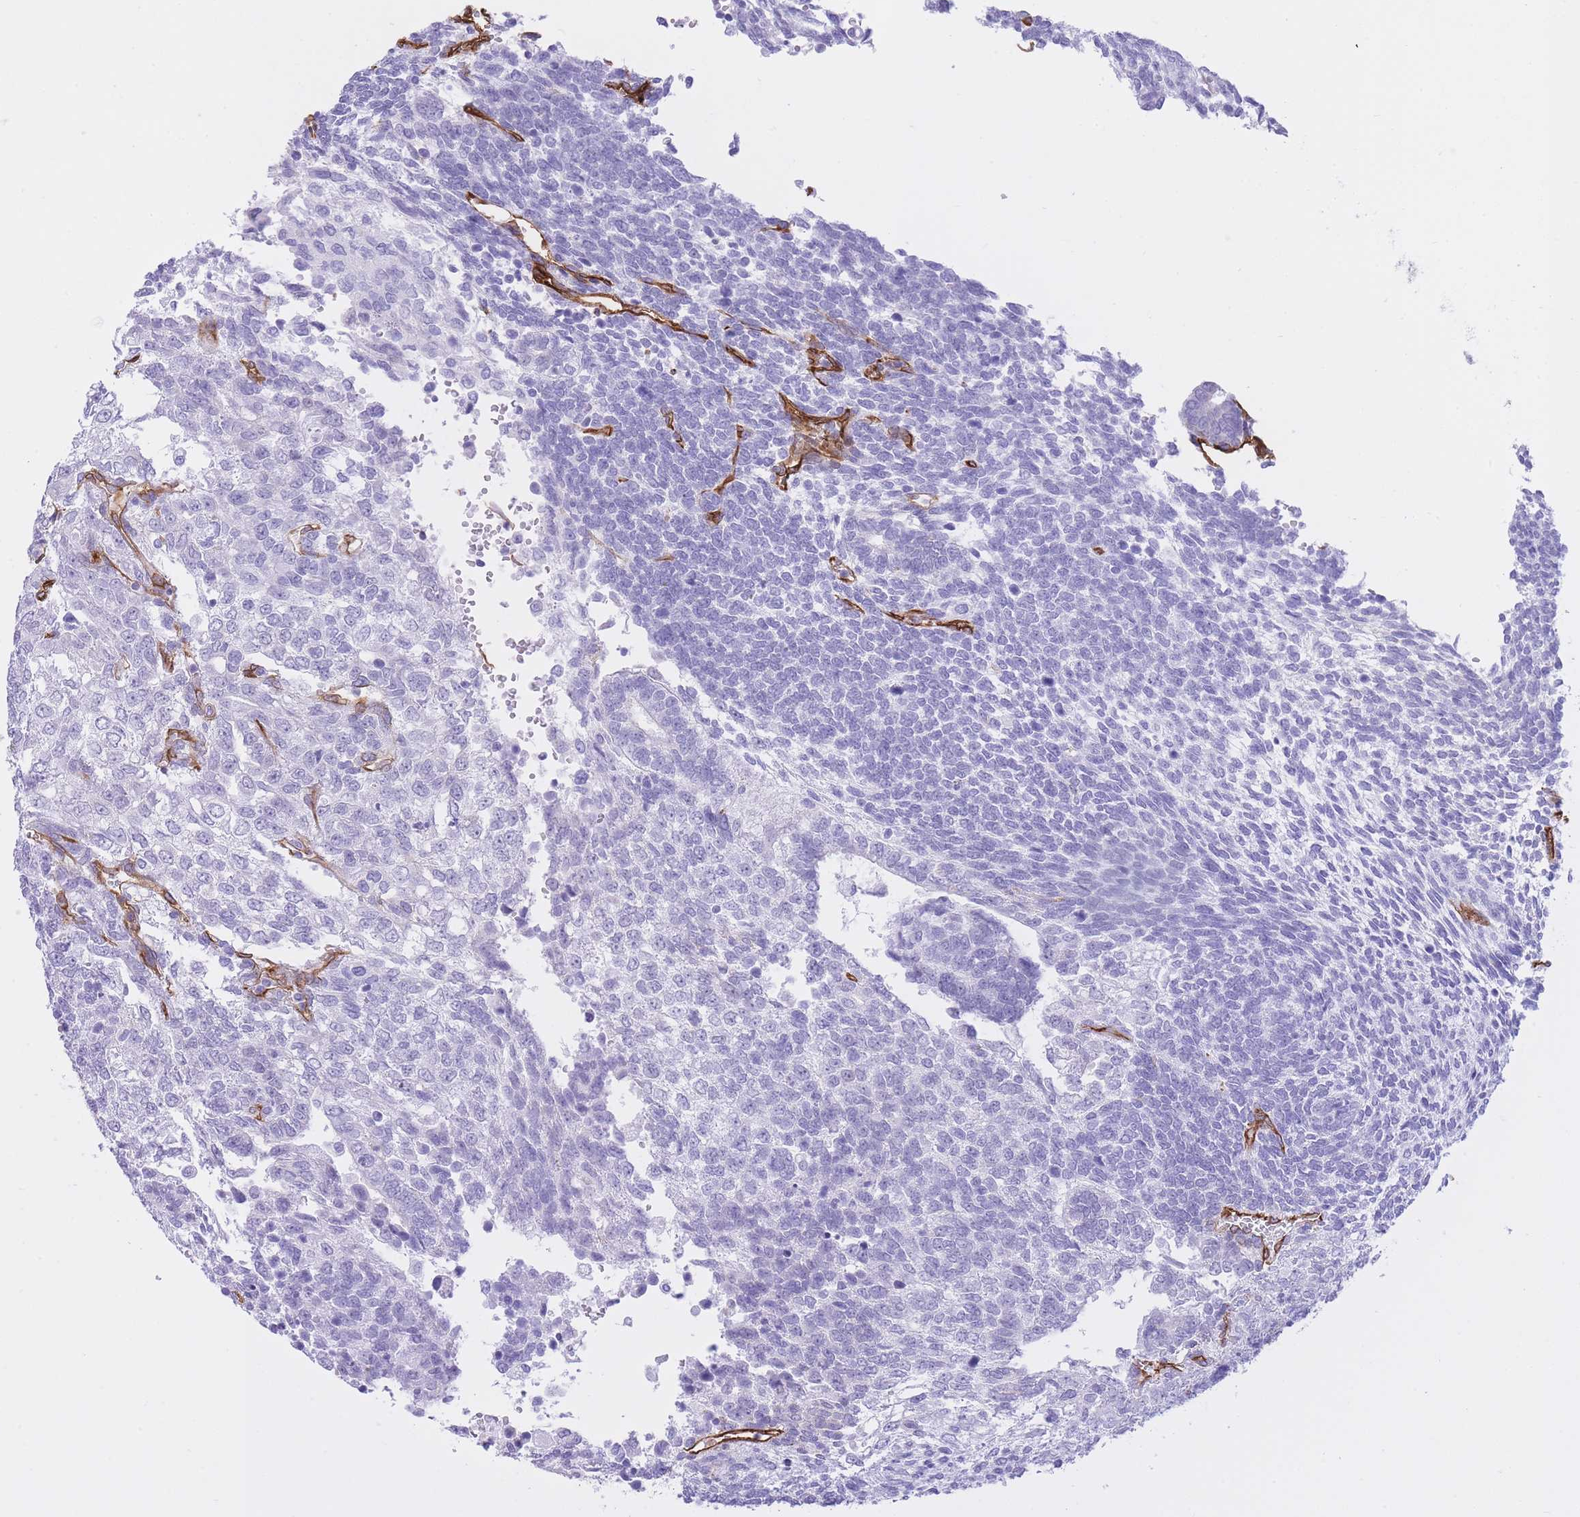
{"staining": {"intensity": "negative", "quantity": "none", "location": "none"}, "tissue": "testis cancer", "cell_type": "Tumor cells", "image_type": "cancer", "snomed": [{"axis": "morphology", "description": "Carcinoma, Embryonal, NOS"}, {"axis": "topography", "description": "Testis"}], "caption": "Human testis cancer stained for a protein using immunohistochemistry (IHC) displays no positivity in tumor cells.", "gene": "CAVIN1", "patient": {"sex": "male", "age": 23}}